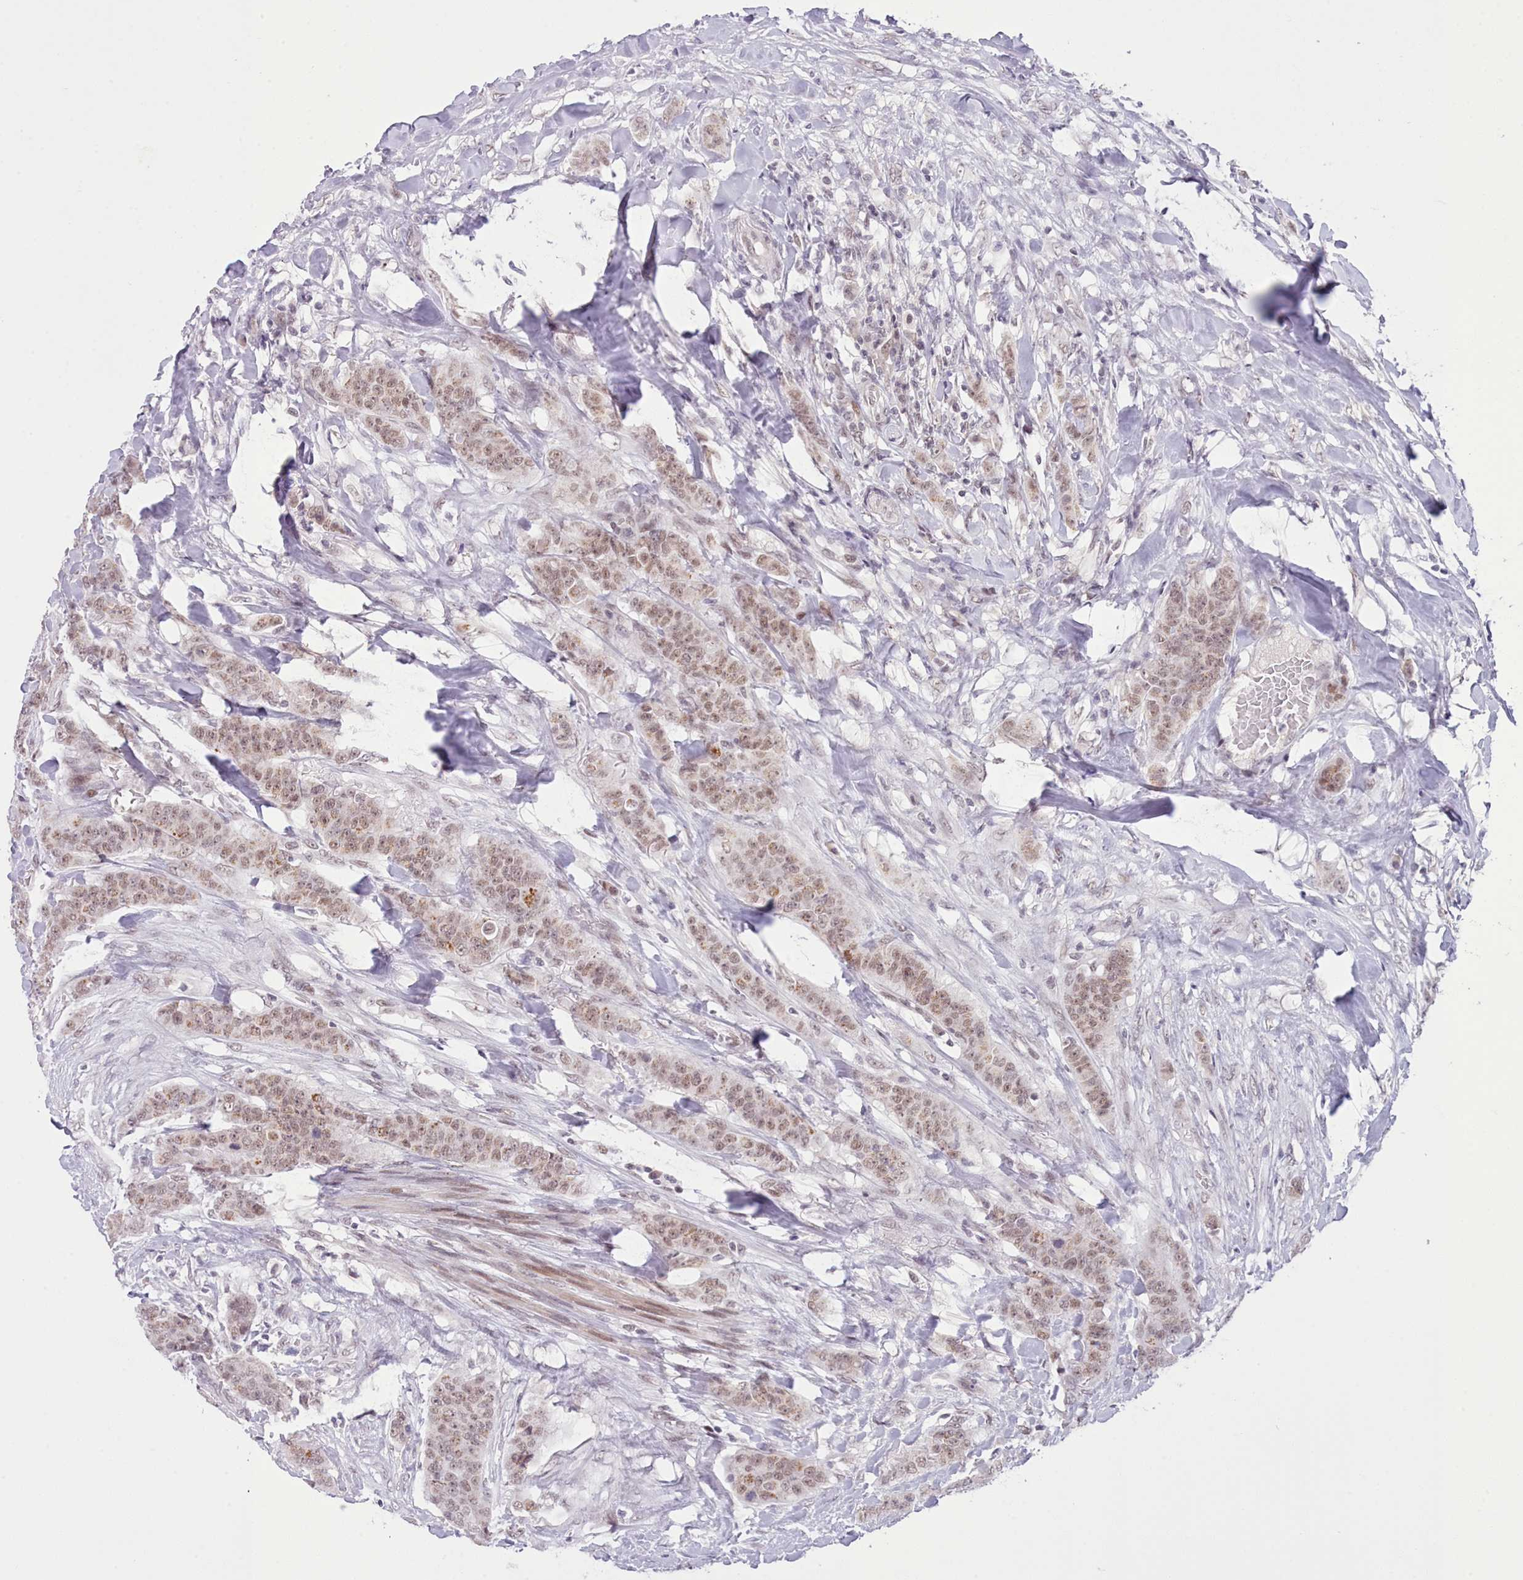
{"staining": {"intensity": "weak", "quantity": ">75%", "location": "nuclear"}, "tissue": "breast cancer", "cell_type": "Tumor cells", "image_type": "cancer", "snomed": [{"axis": "morphology", "description": "Duct carcinoma"}, {"axis": "topography", "description": "Breast"}], "caption": "Immunohistochemistry photomicrograph of intraductal carcinoma (breast) stained for a protein (brown), which exhibits low levels of weak nuclear expression in about >75% of tumor cells.", "gene": "RFX1", "patient": {"sex": "female", "age": 40}}